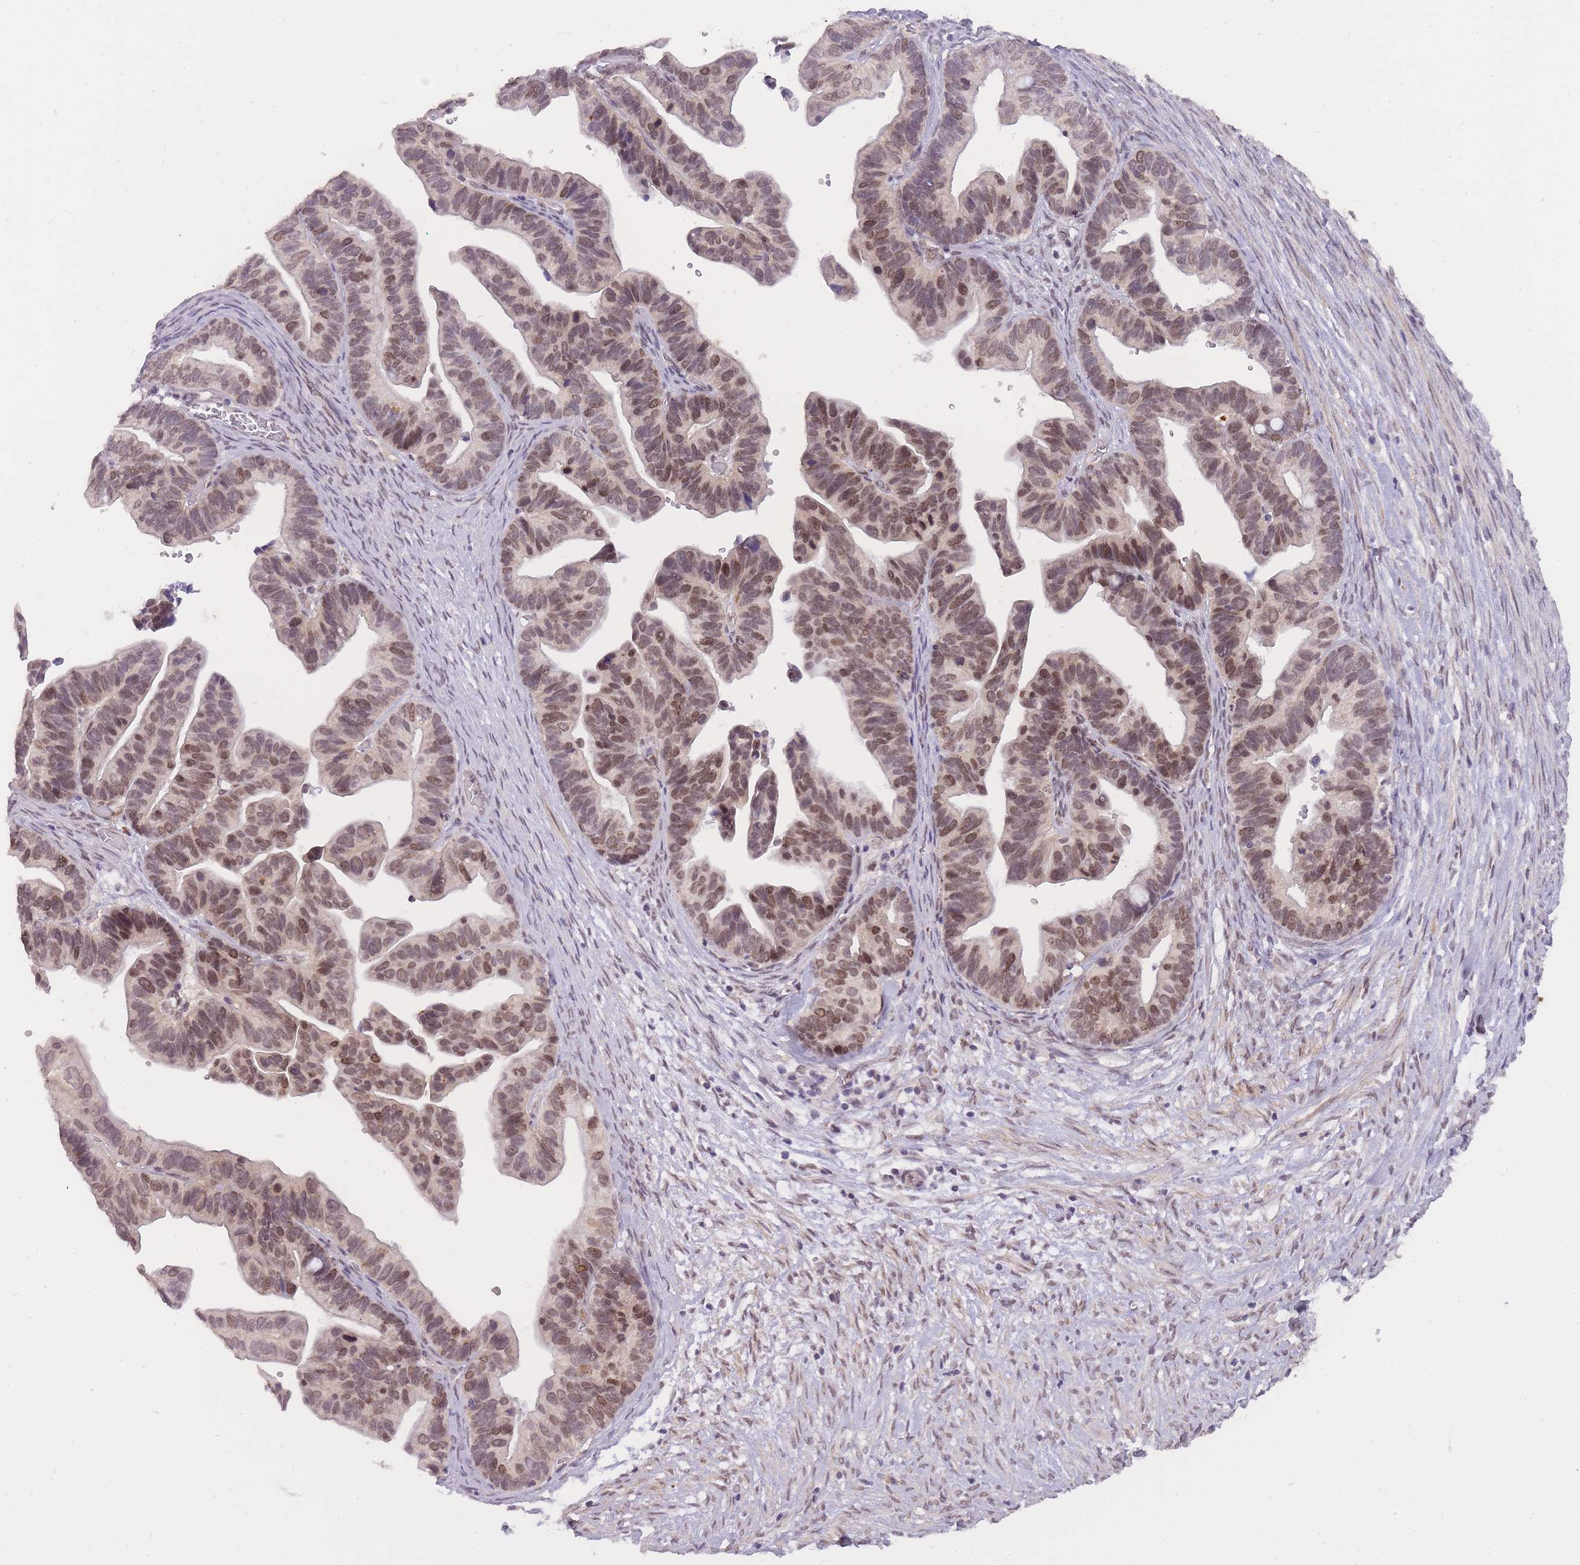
{"staining": {"intensity": "moderate", "quantity": ">75%", "location": "nuclear"}, "tissue": "ovarian cancer", "cell_type": "Tumor cells", "image_type": "cancer", "snomed": [{"axis": "morphology", "description": "Cystadenocarcinoma, serous, NOS"}, {"axis": "topography", "description": "Ovary"}], "caption": "High-power microscopy captured an immunohistochemistry photomicrograph of ovarian serous cystadenocarcinoma, revealing moderate nuclear staining in about >75% of tumor cells. Using DAB (3,3'-diaminobenzidine) (brown) and hematoxylin (blue) stains, captured at high magnification using brightfield microscopy.", "gene": "TIGD1", "patient": {"sex": "female", "age": 56}}